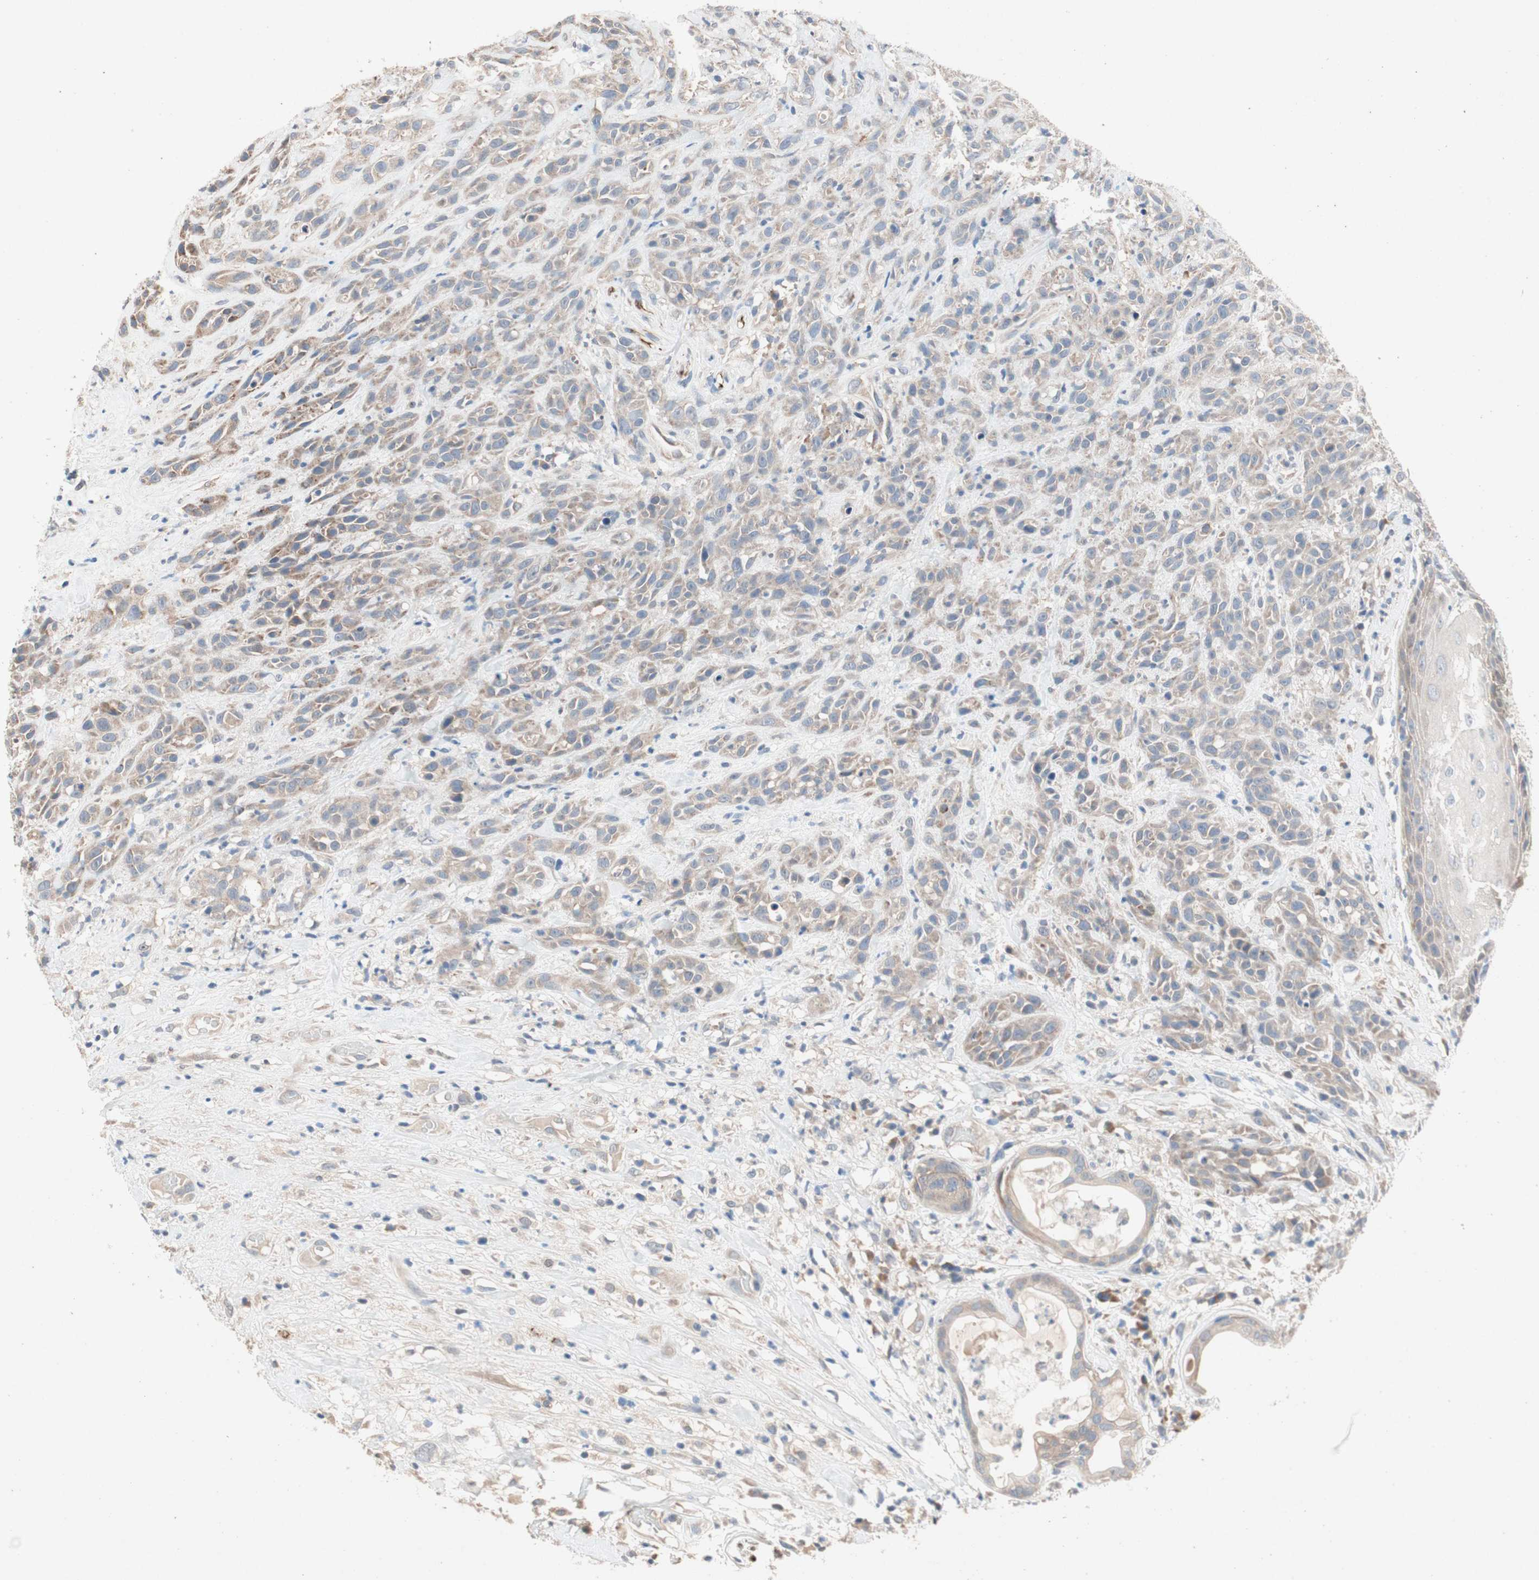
{"staining": {"intensity": "moderate", "quantity": ">75%", "location": "cytoplasmic/membranous"}, "tissue": "head and neck cancer", "cell_type": "Tumor cells", "image_type": "cancer", "snomed": [{"axis": "morphology", "description": "Normal tissue, NOS"}, {"axis": "morphology", "description": "Squamous cell carcinoma, NOS"}, {"axis": "topography", "description": "Cartilage tissue"}, {"axis": "topography", "description": "Head-Neck"}], "caption": "Human head and neck squamous cell carcinoma stained with a brown dye exhibits moderate cytoplasmic/membranous positive positivity in approximately >75% of tumor cells.", "gene": "NCLN", "patient": {"sex": "male", "age": 62}}